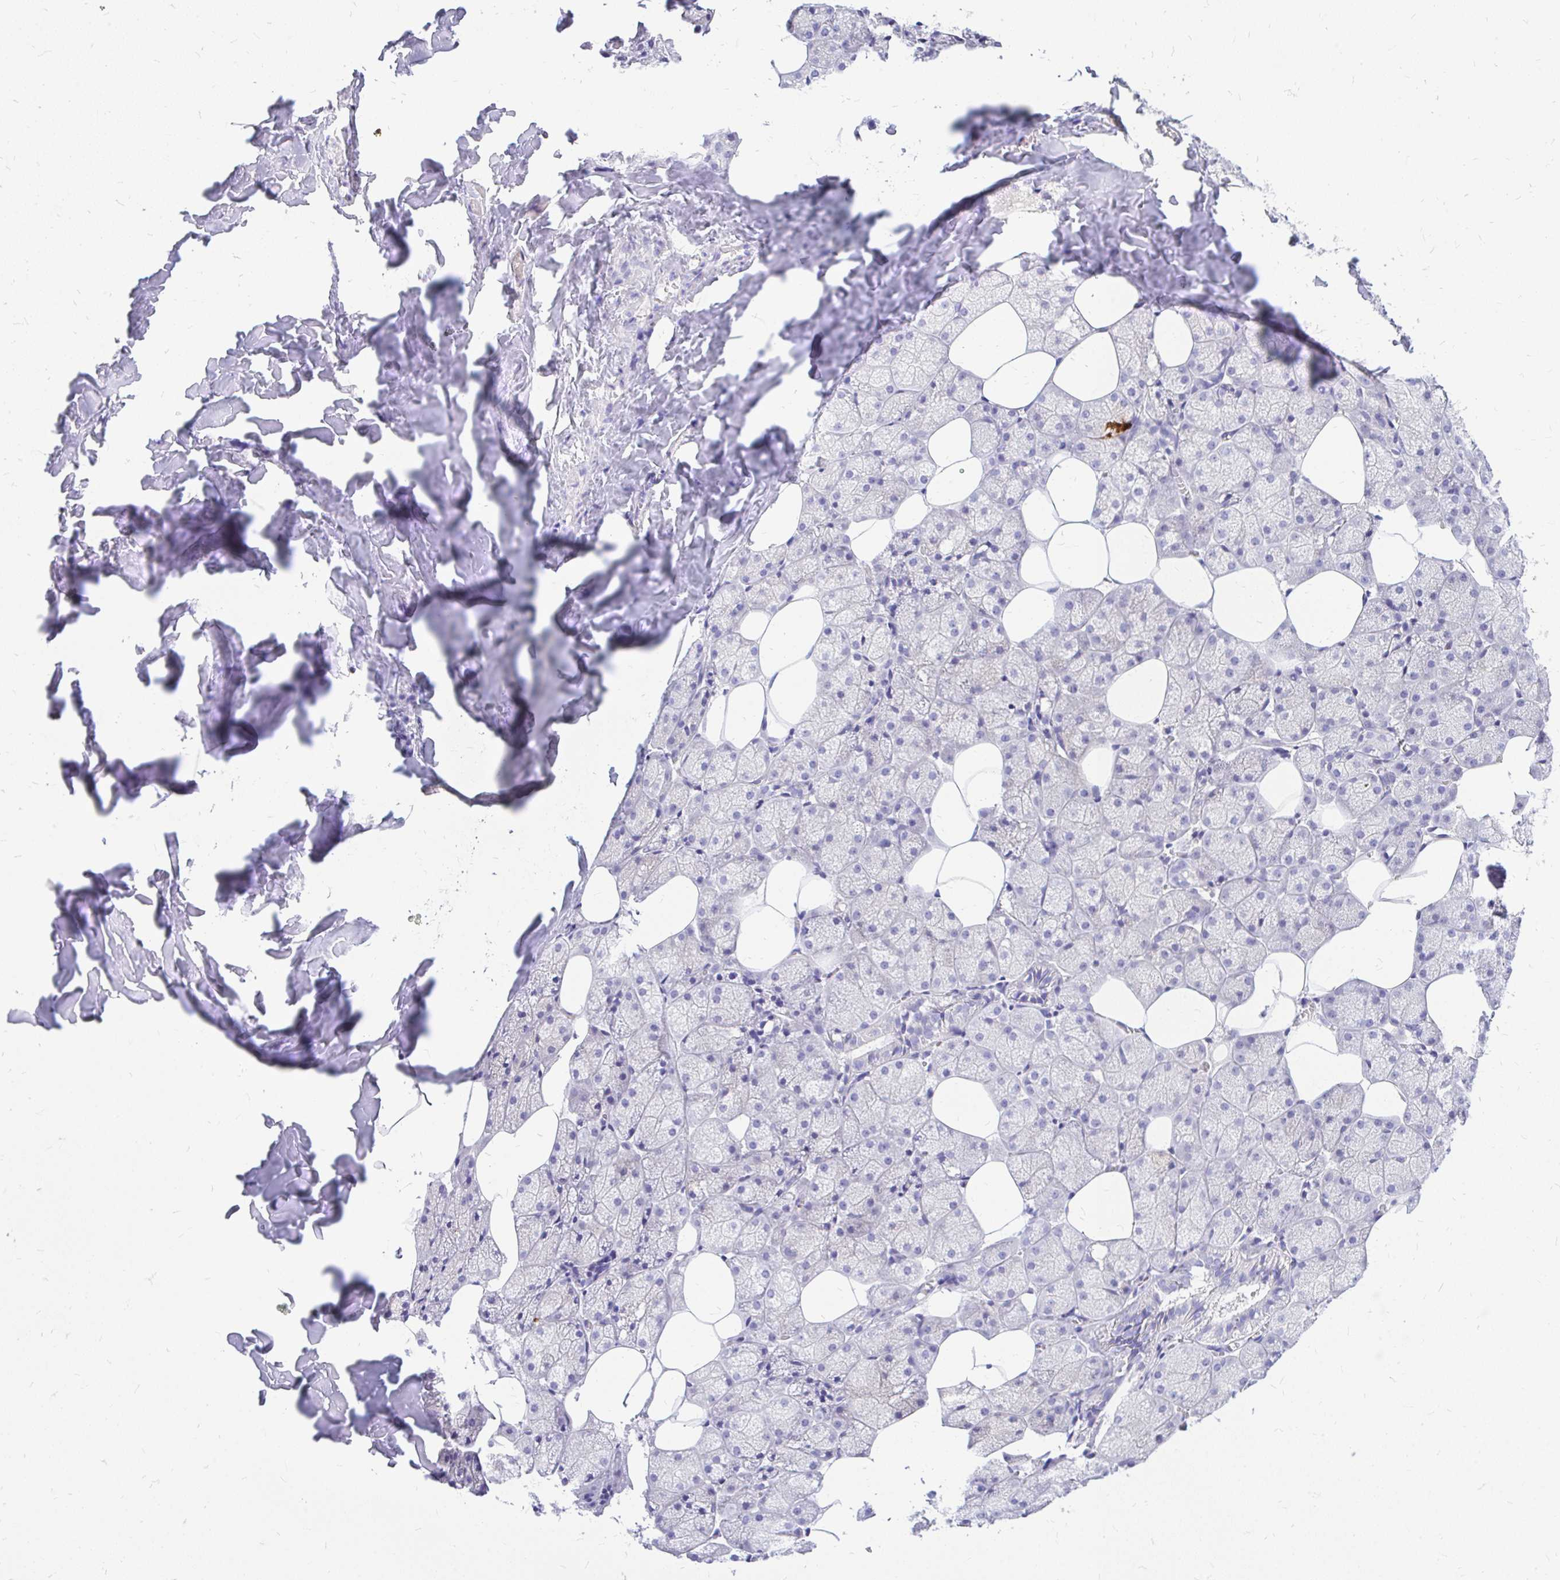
{"staining": {"intensity": "negative", "quantity": "none", "location": "none"}, "tissue": "salivary gland", "cell_type": "Glandular cells", "image_type": "normal", "snomed": [{"axis": "morphology", "description": "Normal tissue, NOS"}, {"axis": "topography", "description": "Salivary gland"}, {"axis": "topography", "description": "Peripheral nerve tissue"}], "caption": "The photomicrograph shows no significant positivity in glandular cells of salivary gland.", "gene": "MAP1LC3A", "patient": {"sex": "male", "age": 38}}